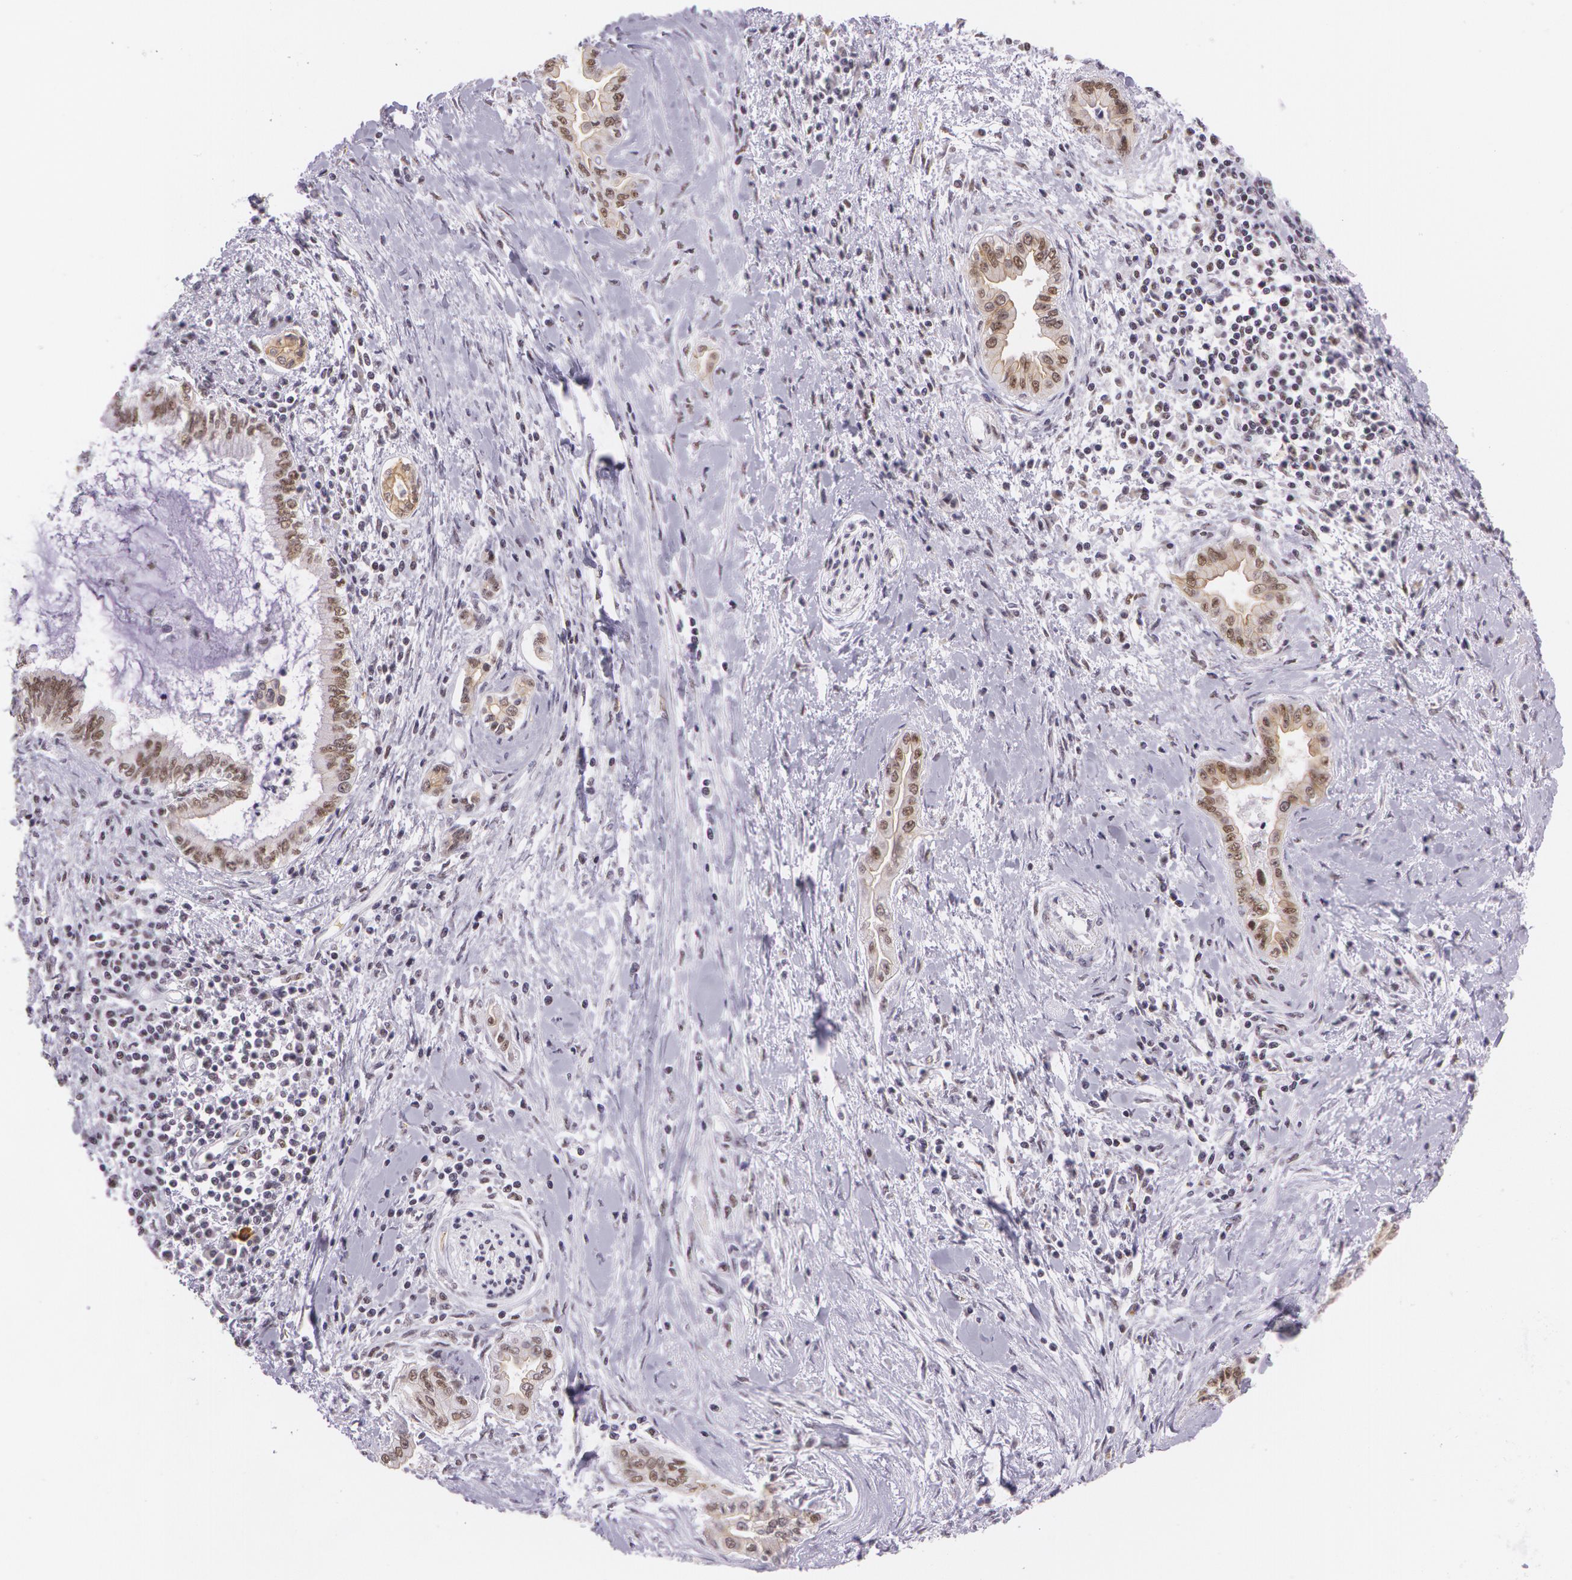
{"staining": {"intensity": "weak", "quantity": ">75%", "location": "cytoplasmic/membranous,nuclear"}, "tissue": "pancreatic cancer", "cell_type": "Tumor cells", "image_type": "cancer", "snomed": [{"axis": "morphology", "description": "Adenocarcinoma, NOS"}, {"axis": "topography", "description": "Pancreas"}], "caption": "Immunohistochemical staining of adenocarcinoma (pancreatic) exhibits weak cytoplasmic/membranous and nuclear protein positivity in about >75% of tumor cells. The protein of interest is stained brown, and the nuclei are stained in blue (DAB (3,3'-diaminobenzidine) IHC with brightfield microscopy, high magnification).", "gene": "NBN", "patient": {"sex": "female", "age": 64}}